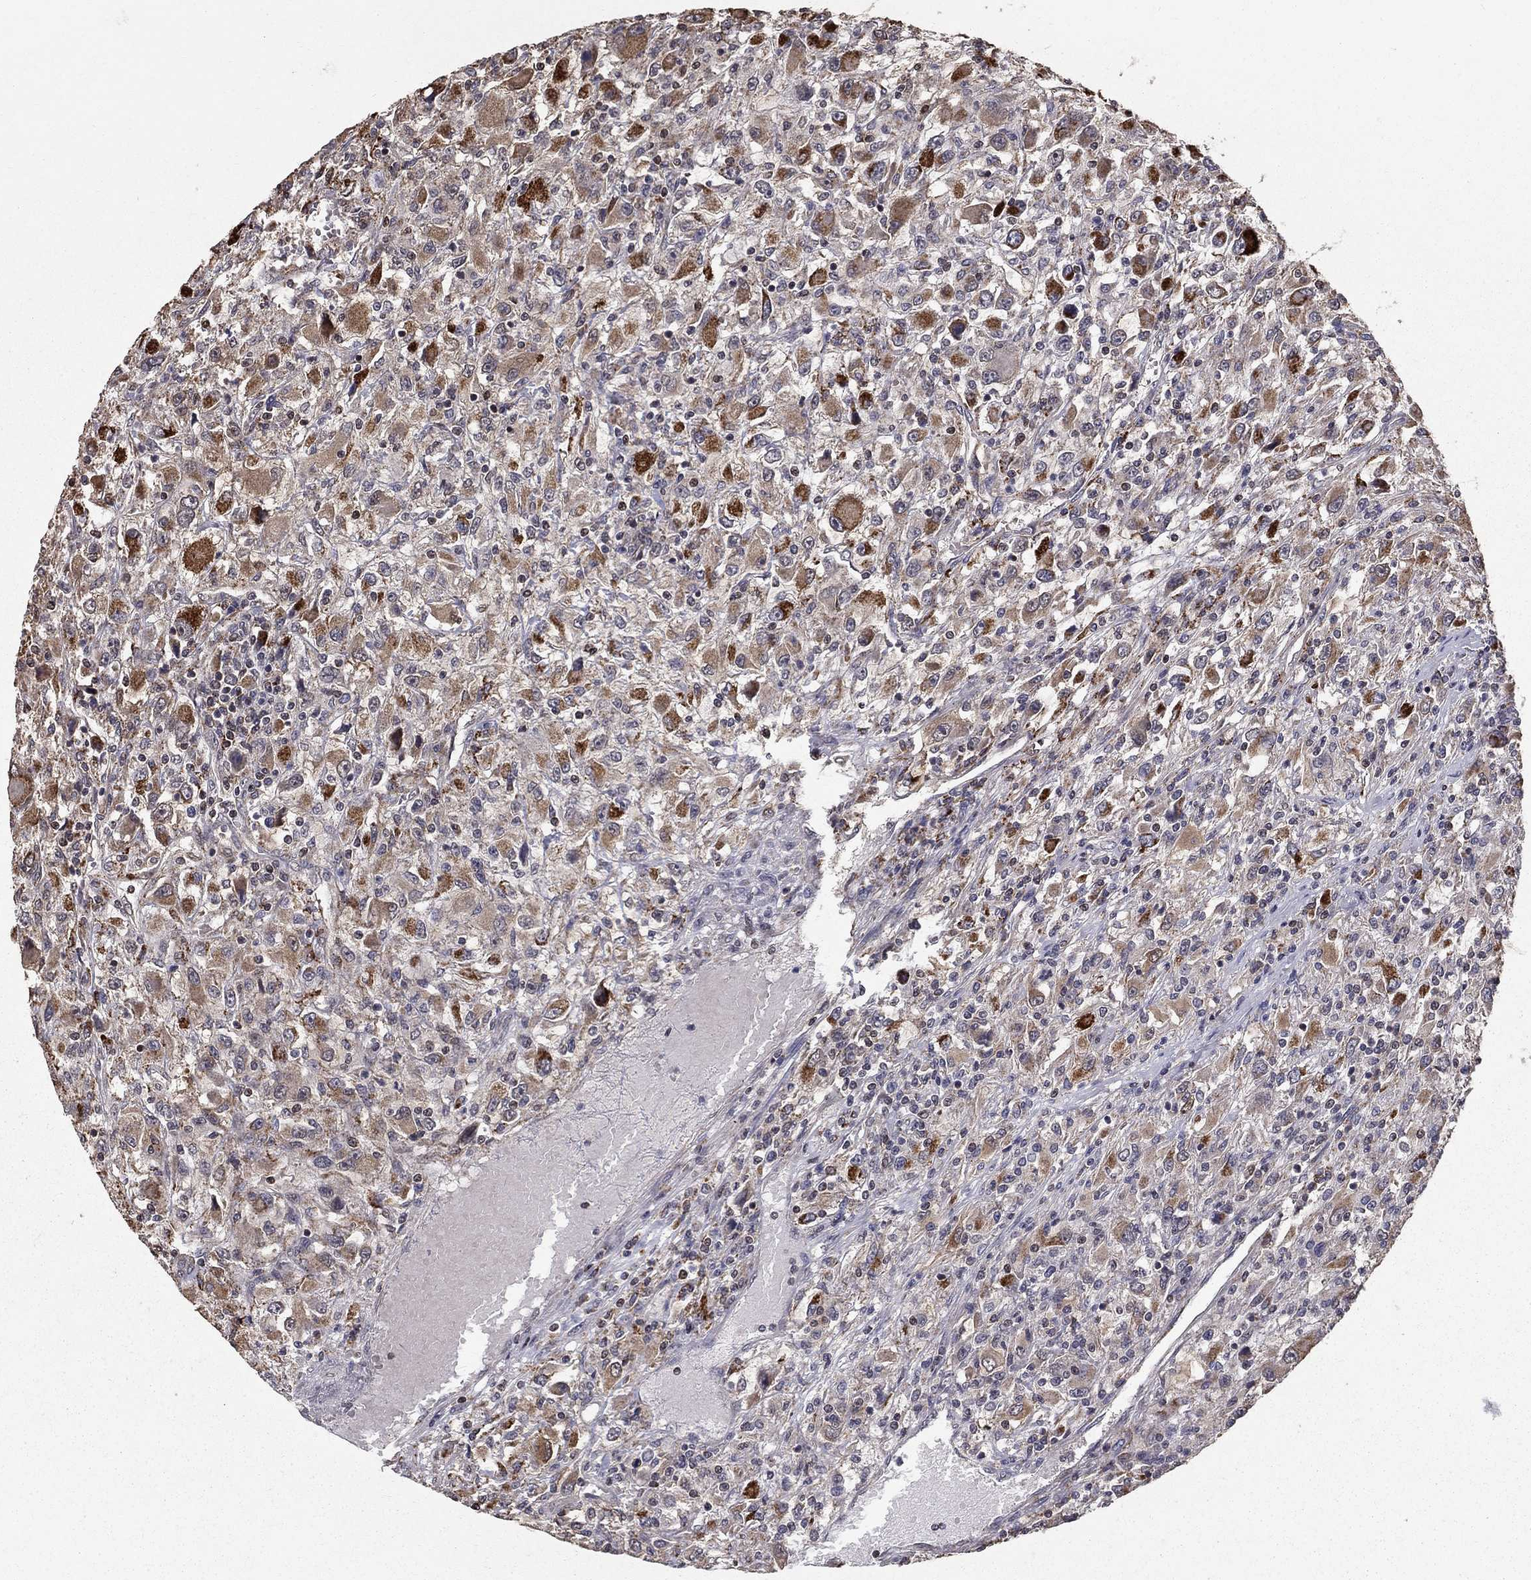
{"staining": {"intensity": "moderate", "quantity": "<25%", "location": "cytoplasmic/membranous"}, "tissue": "renal cancer", "cell_type": "Tumor cells", "image_type": "cancer", "snomed": [{"axis": "morphology", "description": "Adenocarcinoma, NOS"}, {"axis": "topography", "description": "Kidney"}], "caption": "Immunohistochemical staining of adenocarcinoma (renal) demonstrates moderate cytoplasmic/membranous protein staining in about <25% of tumor cells.", "gene": "ACOT13", "patient": {"sex": "female", "age": 67}}